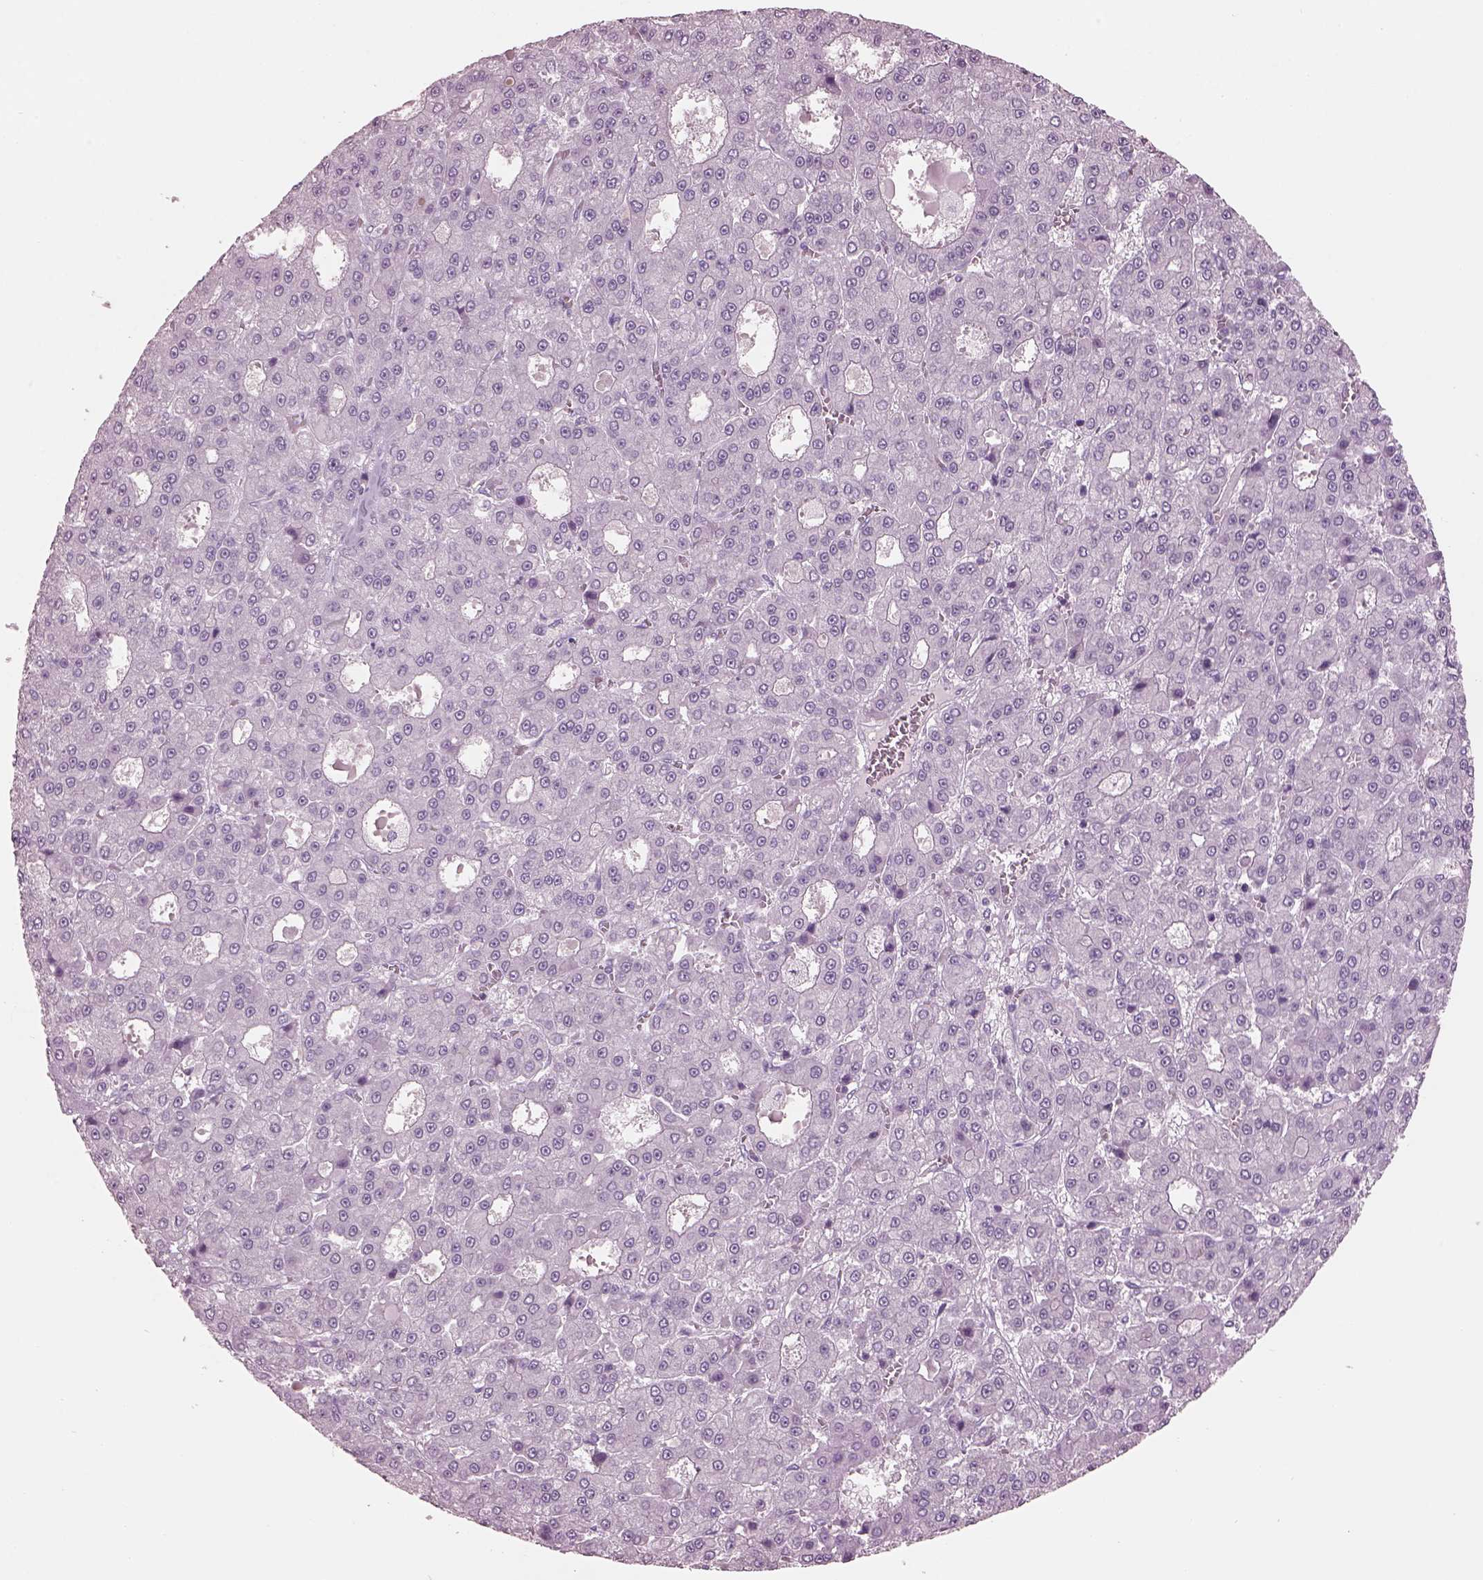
{"staining": {"intensity": "negative", "quantity": "none", "location": "none"}, "tissue": "liver cancer", "cell_type": "Tumor cells", "image_type": "cancer", "snomed": [{"axis": "morphology", "description": "Carcinoma, Hepatocellular, NOS"}, {"axis": "topography", "description": "Liver"}], "caption": "High magnification brightfield microscopy of hepatocellular carcinoma (liver) stained with DAB (3,3'-diaminobenzidine) (brown) and counterstained with hematoxylin (blue): tumor cells show no significant expression. (DAB IHC with hematoxylin counter stain).", "gene": "PACRG", "patient": {"sex": "male", "age": 70}}